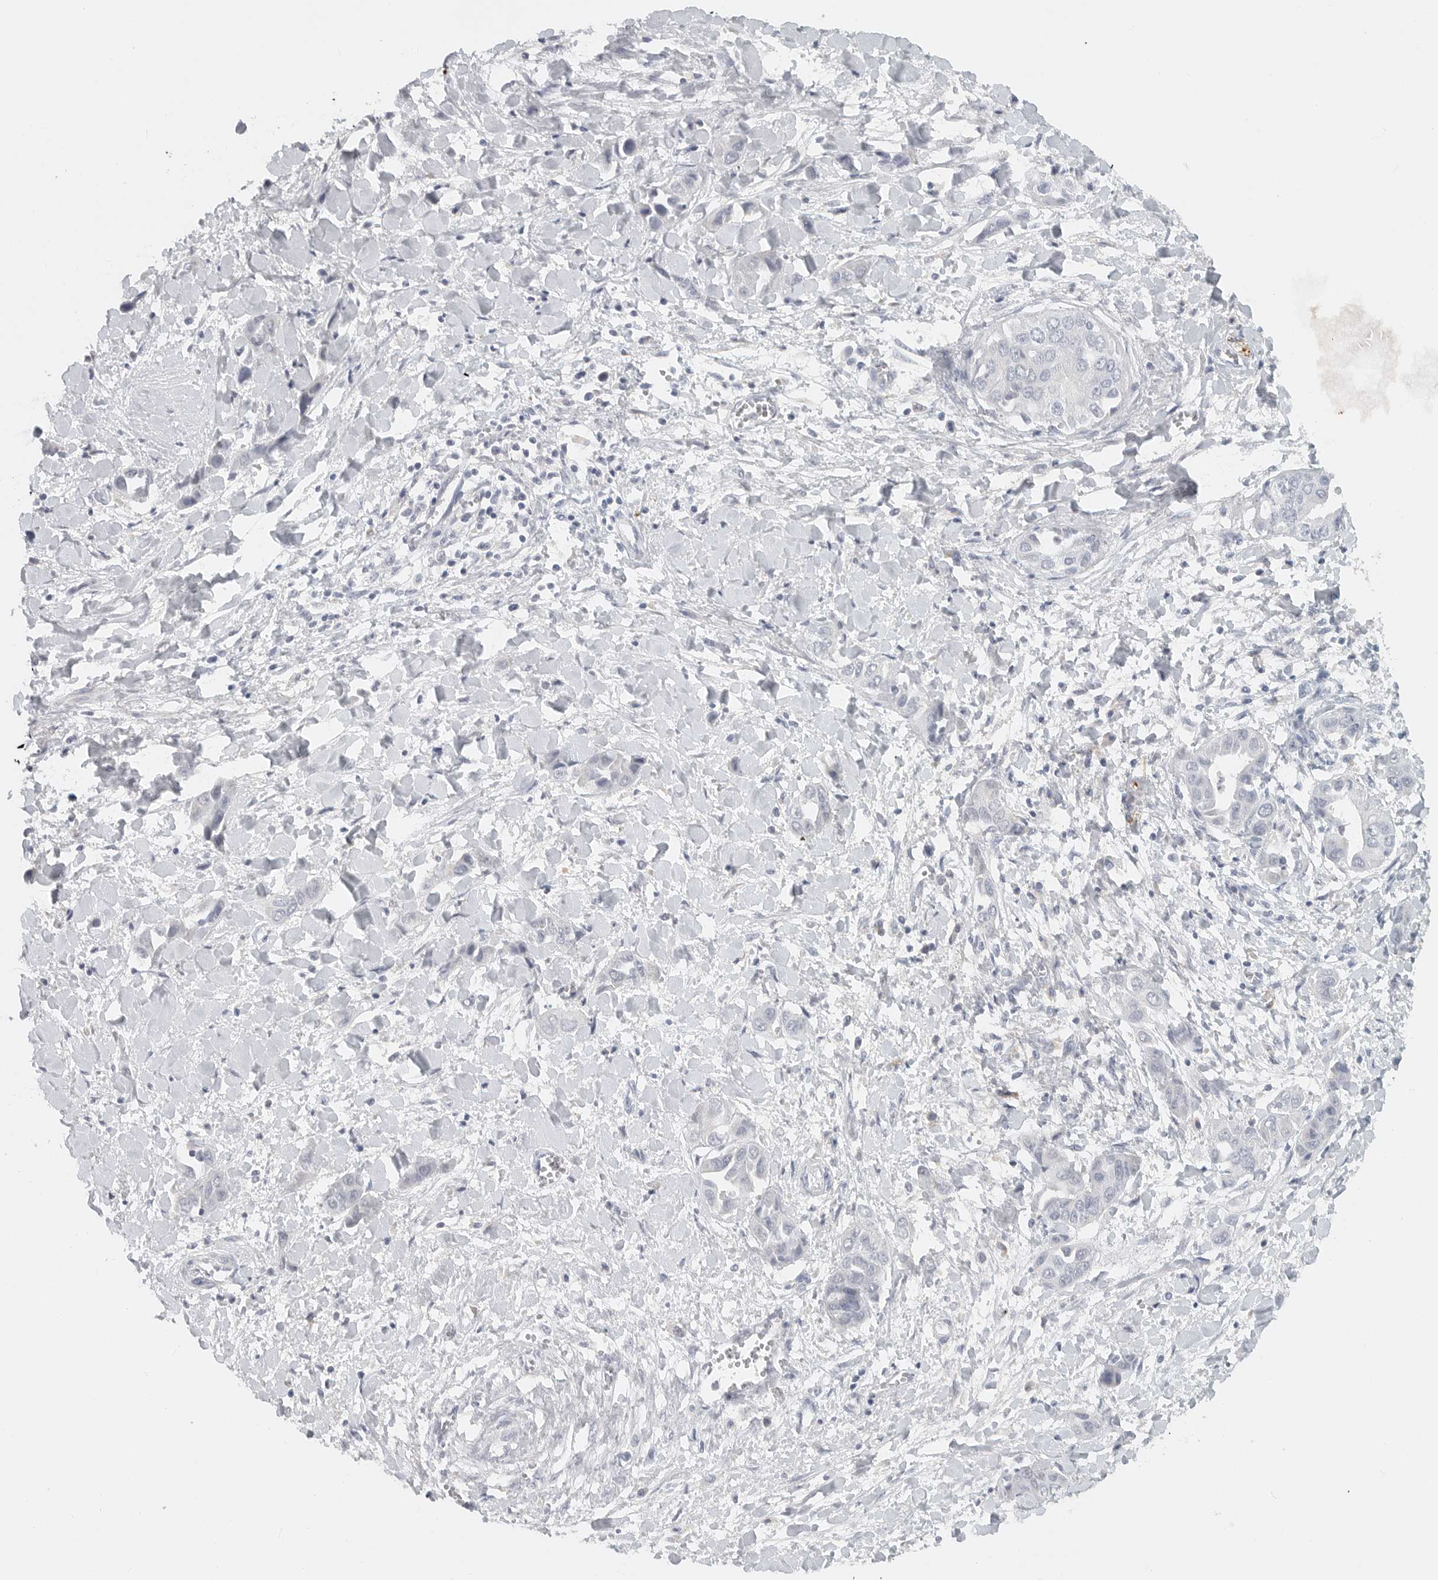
{"staining": {"intensity": "negative", "quantity": "none", "location": "none"}, "tissue": "liver cancer", "cell_type": "Tumor cells", "image_type": "cancer", "snomed": [{"axis": "morphology", "description": "Cholangiocarcinoma"}, {"axis": "topography", "description": "Liver"}], "caption": "Protein analysis of liver cholangiocarcinoma displays no significant expression in tumor cells. (DAB immunohistochemistry visualized using brightfield microscopy, high magnification).", "gene": "PAM", "patient": {"sex": "female", "age": 52}}